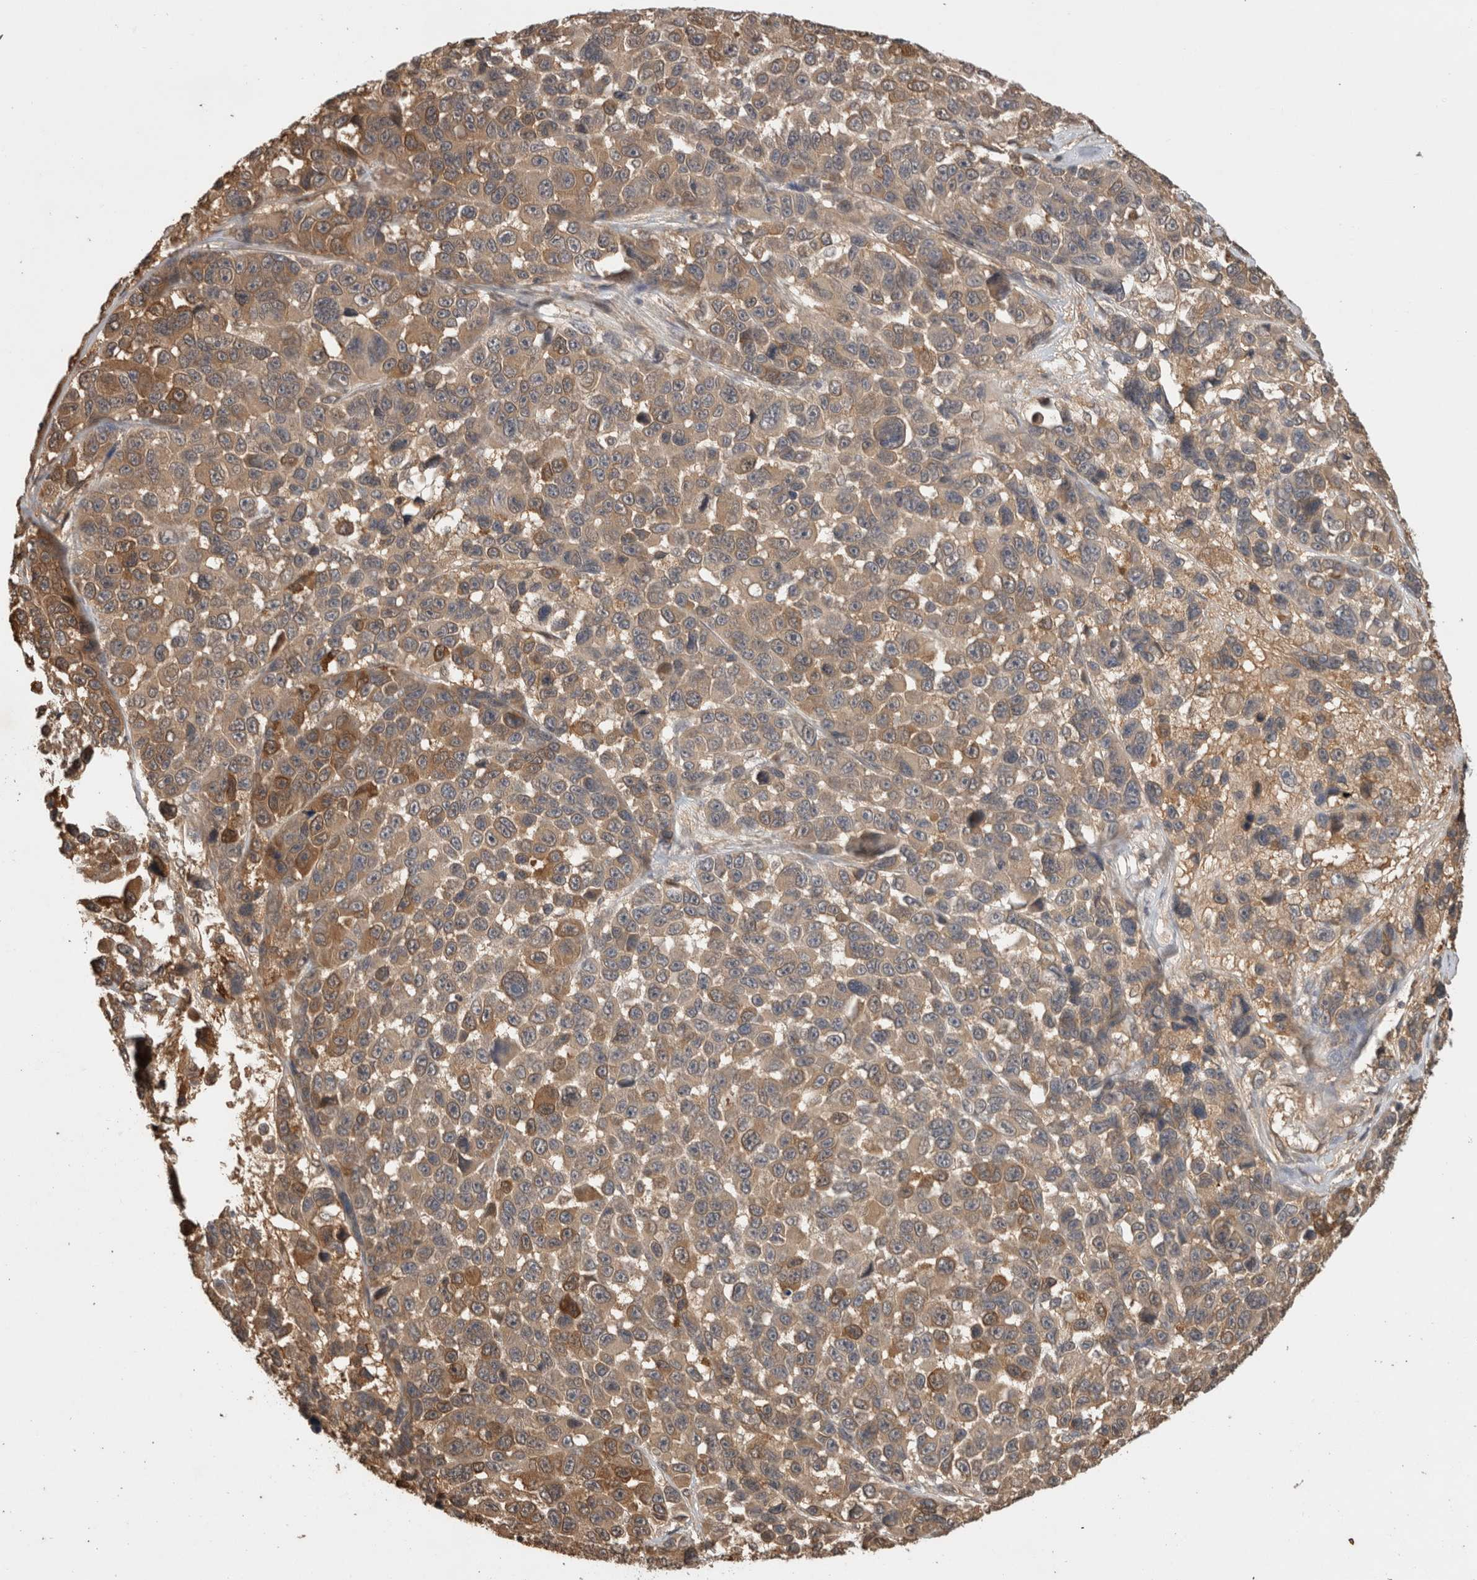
{"staining": {"intensity": "moderate", "quantity": ">75%", "location": "cytoplasmic/membranous"}, "tissue": "melanoma", "cell_type": "Tumor cells", "image_type": "cancer", "snomed": [{"axis": "morphology", "description": "Malignant melanoma, NOS"}, {"axis": "topography", "description": "Skin"}], "caption": "Protein staining of melanoma tissue demonstrates moderate cytoplasmic/membranous staining in about >75% of tumor cells.", "gene": "PRMT3", "patient": {"sex": "male", "age": 53}}